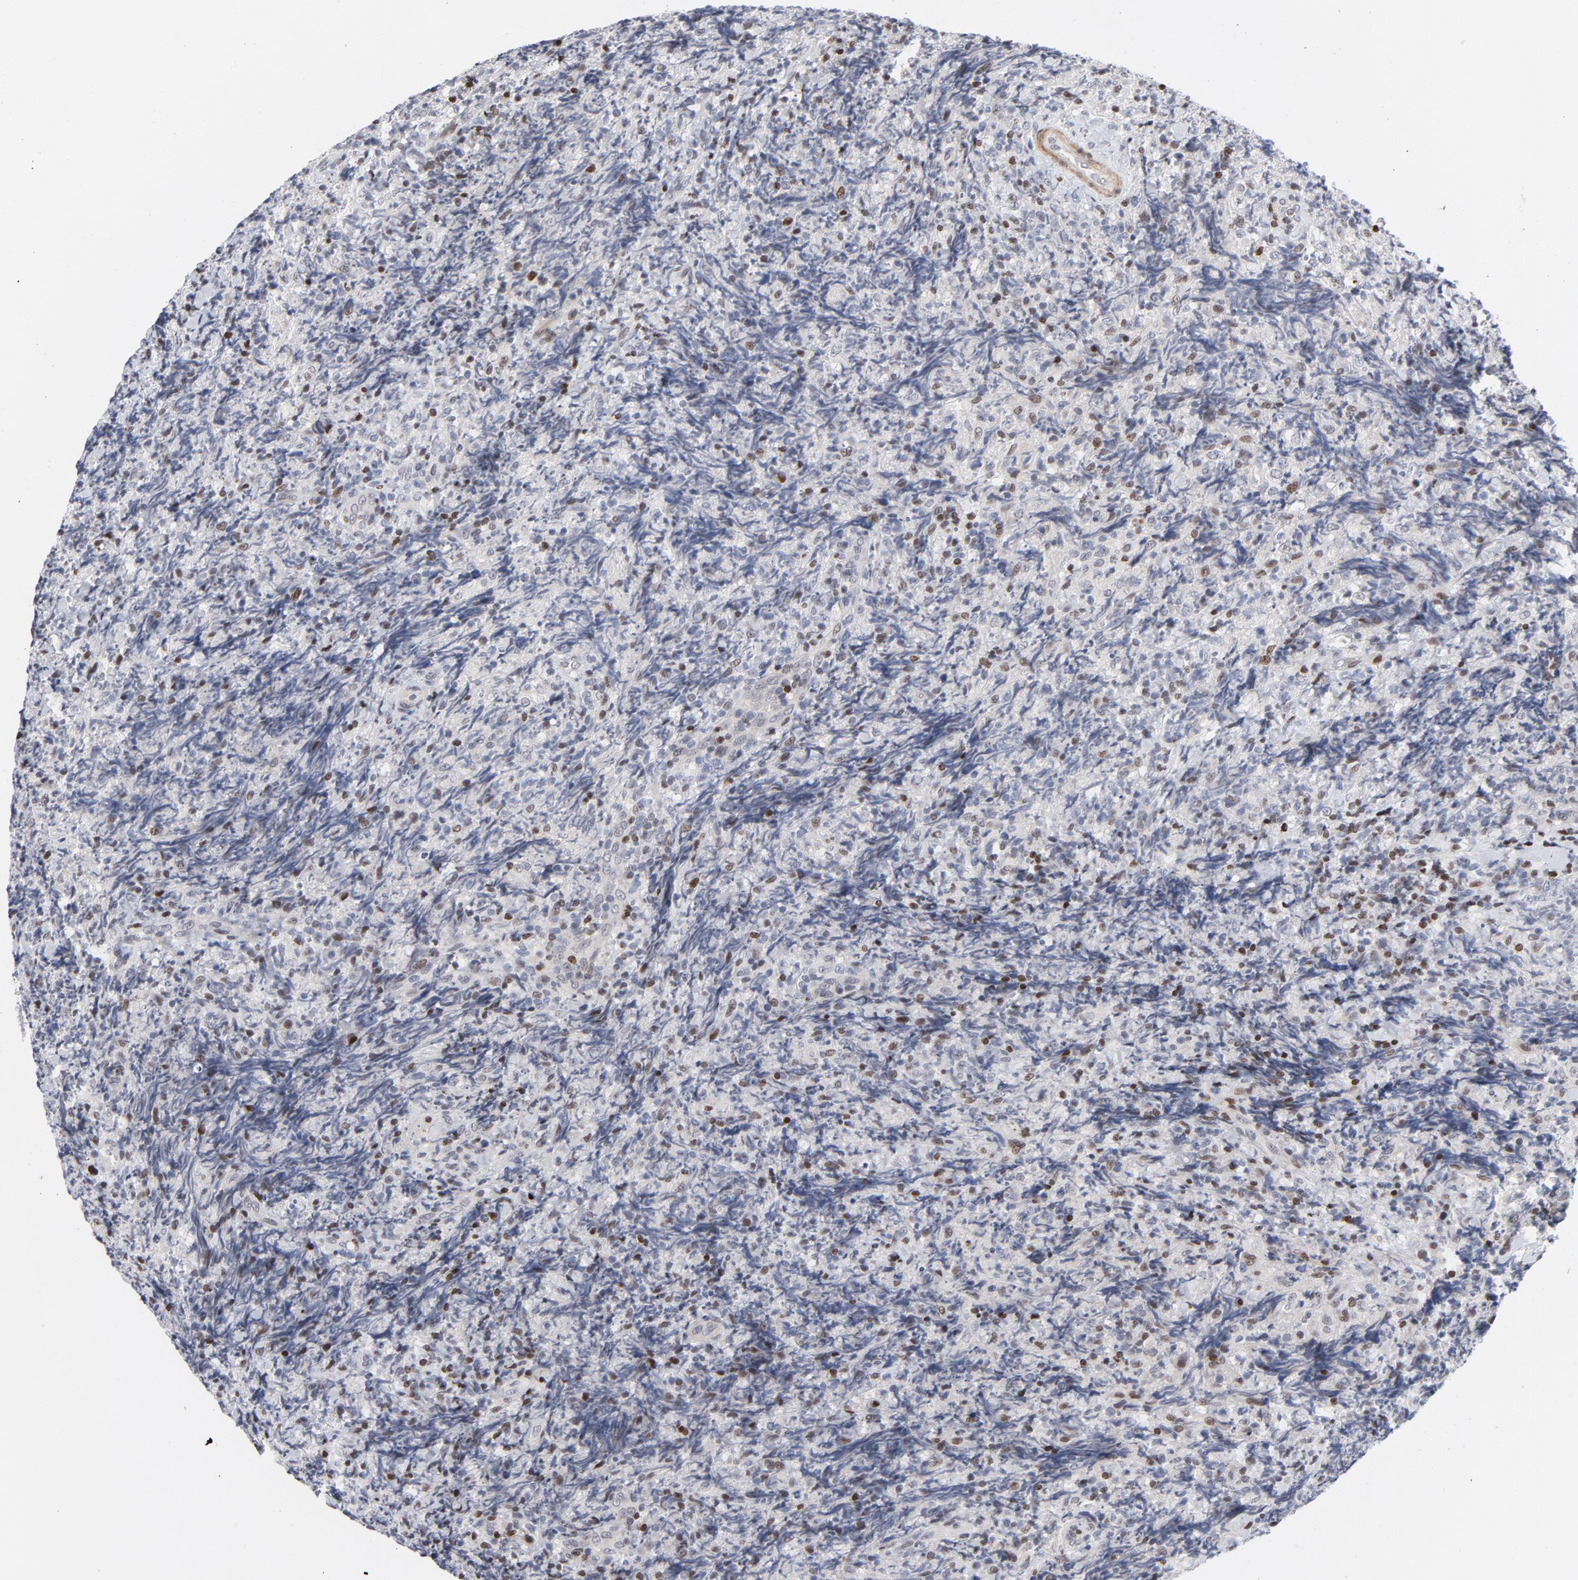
{"staining": {"intensity": "weak", "quantity": "<25%", "location": "nuclear"}, "tissue": "lymphoma", "cell_type": "Tumor cells", "image_type": "cancer", "snomed": [{"axis": "morphology", "description": "Malignant lymphoma, non-Hodgkin's type, High grade"}, {"axis": "topography", "description": "Tonsil"}], "caption": "Protein analysis of lymphoma shows no significant staining in tumor cells.", "gene": "NFIC", "patient": {"sex": "female", "age": 36}}